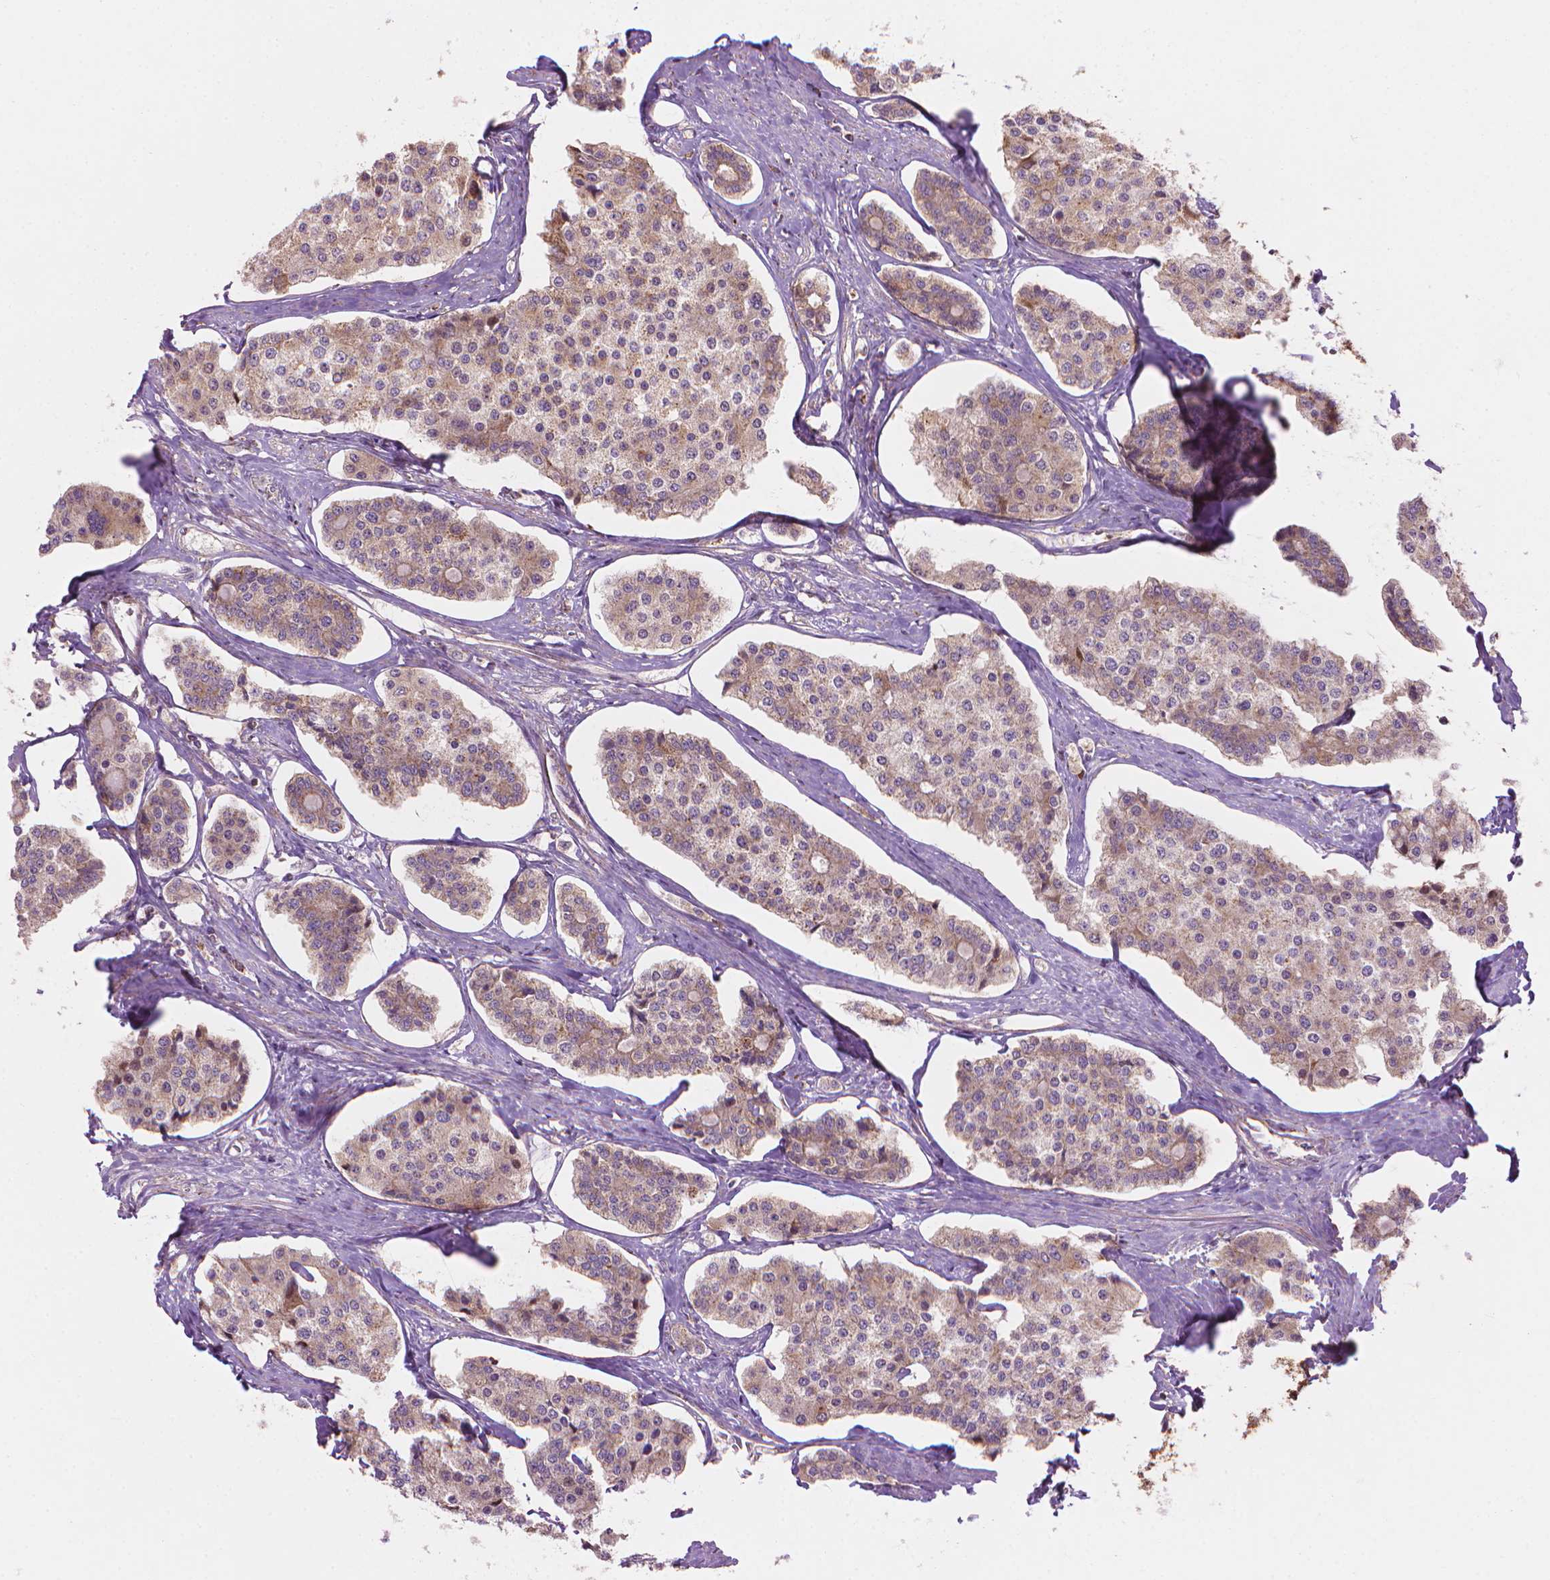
{"staining": {"intensity": "weak", "quantity": "25%-75%", "location": "cytoplasmic/membranous"}, "tissue": "carcinoid", "cell_type": "Tumor cells", "image_type": "cancer", "snomed": [{"axis": "morphology", "description": "Carcinoid, malignant, NOS"}, {"axis": "topography", "description": "Small intestine"}], "caption": "IHC of malignant carcinoid displays low levels of weak cytoplasmic/membranous positivity in approximately 25%-75% of tumor cells. (DAB (3,3'-diaminobenzidine) IHC, brown staining for protein, blue staining for nuclei).", "gene": "VARS2", "patient": {"sex": "female", "age": 65}}